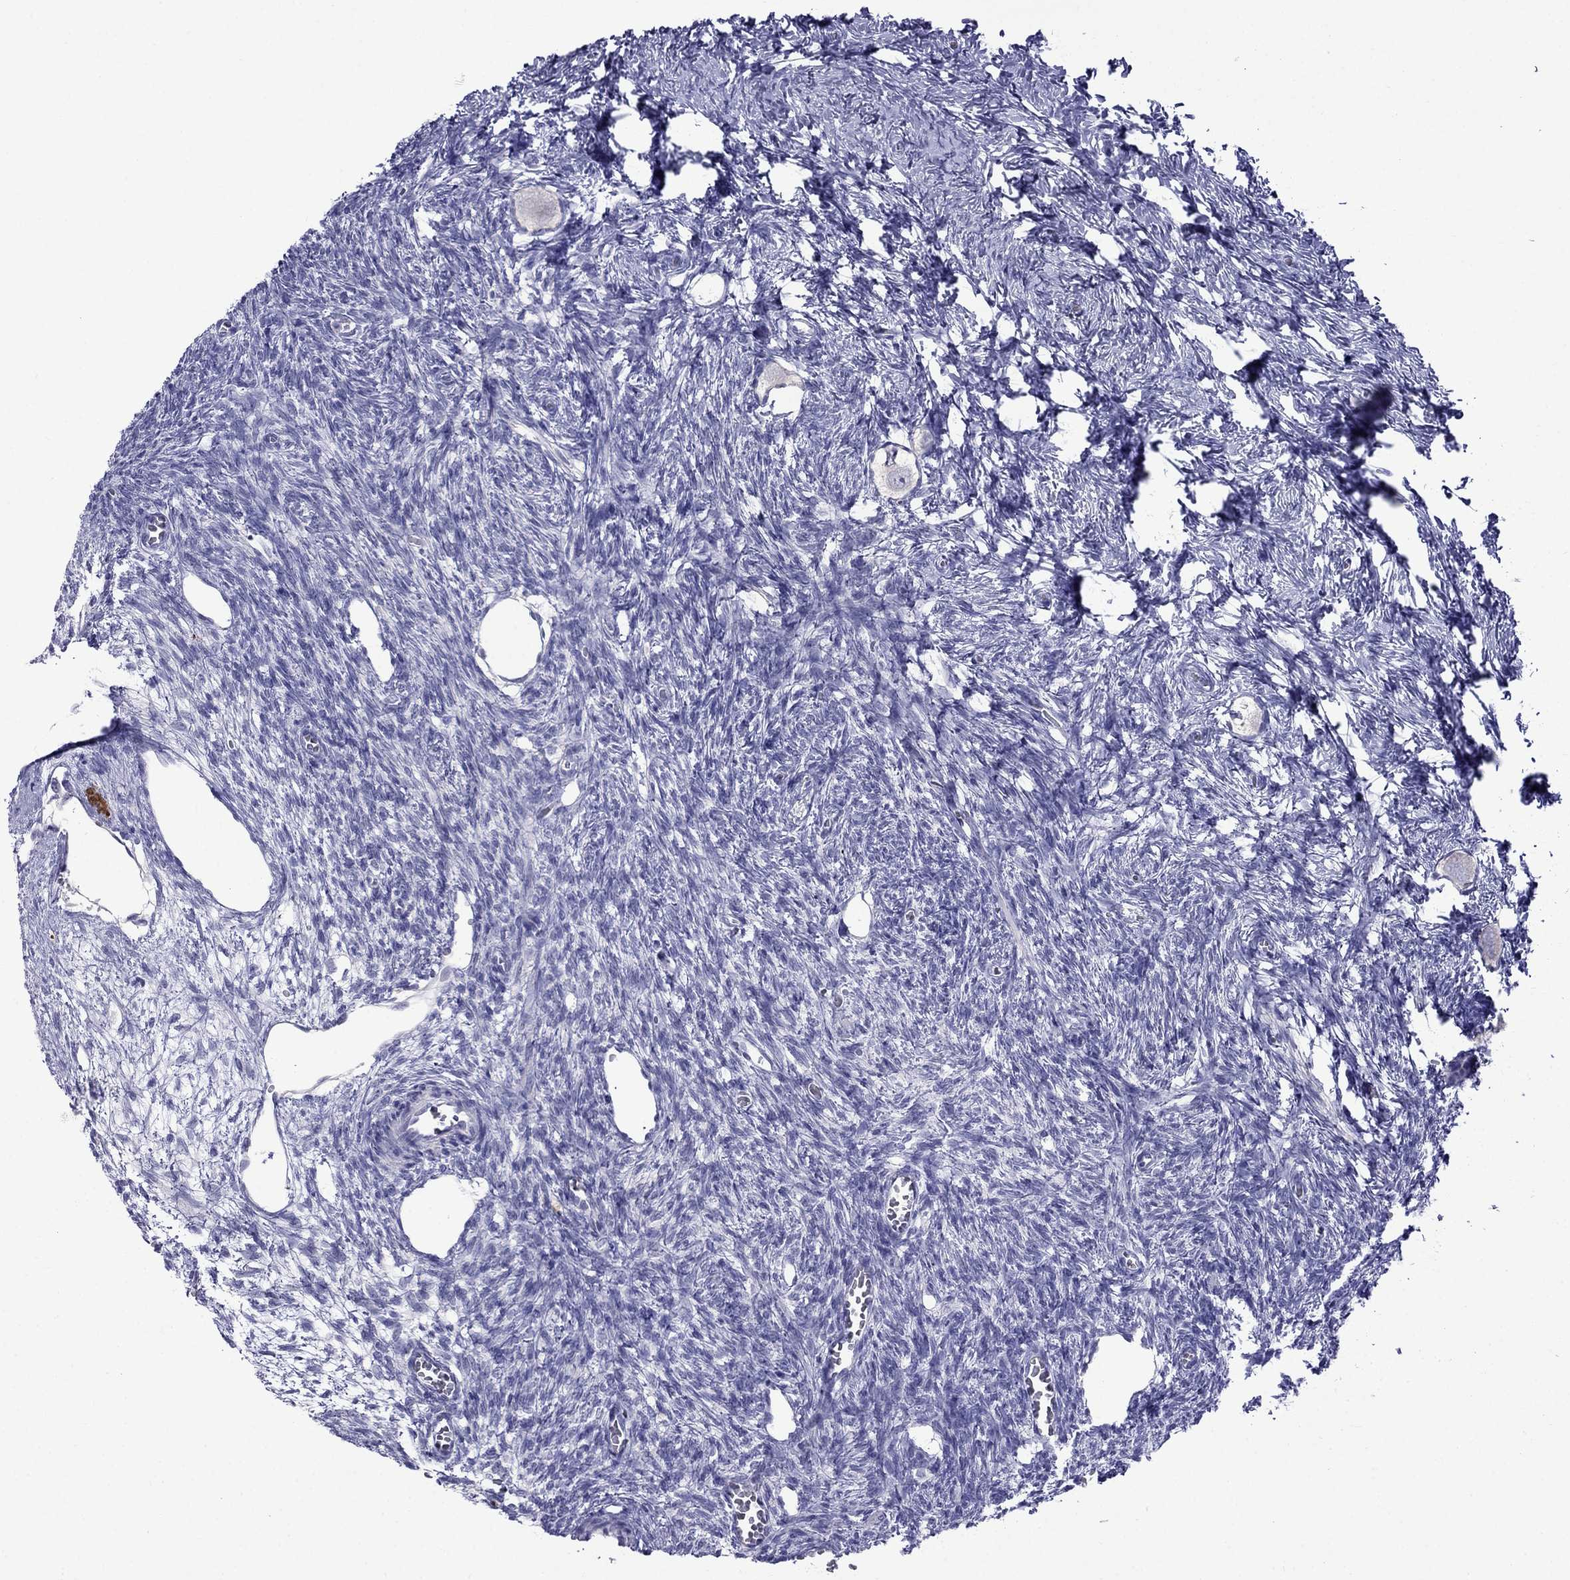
{"staining": {"intensity": "negative", "quantity": "none", "location": "none"}, "tissue": "ovary", "cell_type": "Ovarian stroma cells", "image_type": "normal", "snomed": [{"axis": "morphology", "description": "Normal tissue, NOS"}, {"axis": "topography", "description": "Ovary"}], "caption": "The photomicrograph demonstrates no staining of ovarian stroma cells in benign ovary. (Immunohistochemistry (ihc), brightfield microscopy, high magnification).", "gene": "MGP", "patient": {"sex": "female", "age": 27}}